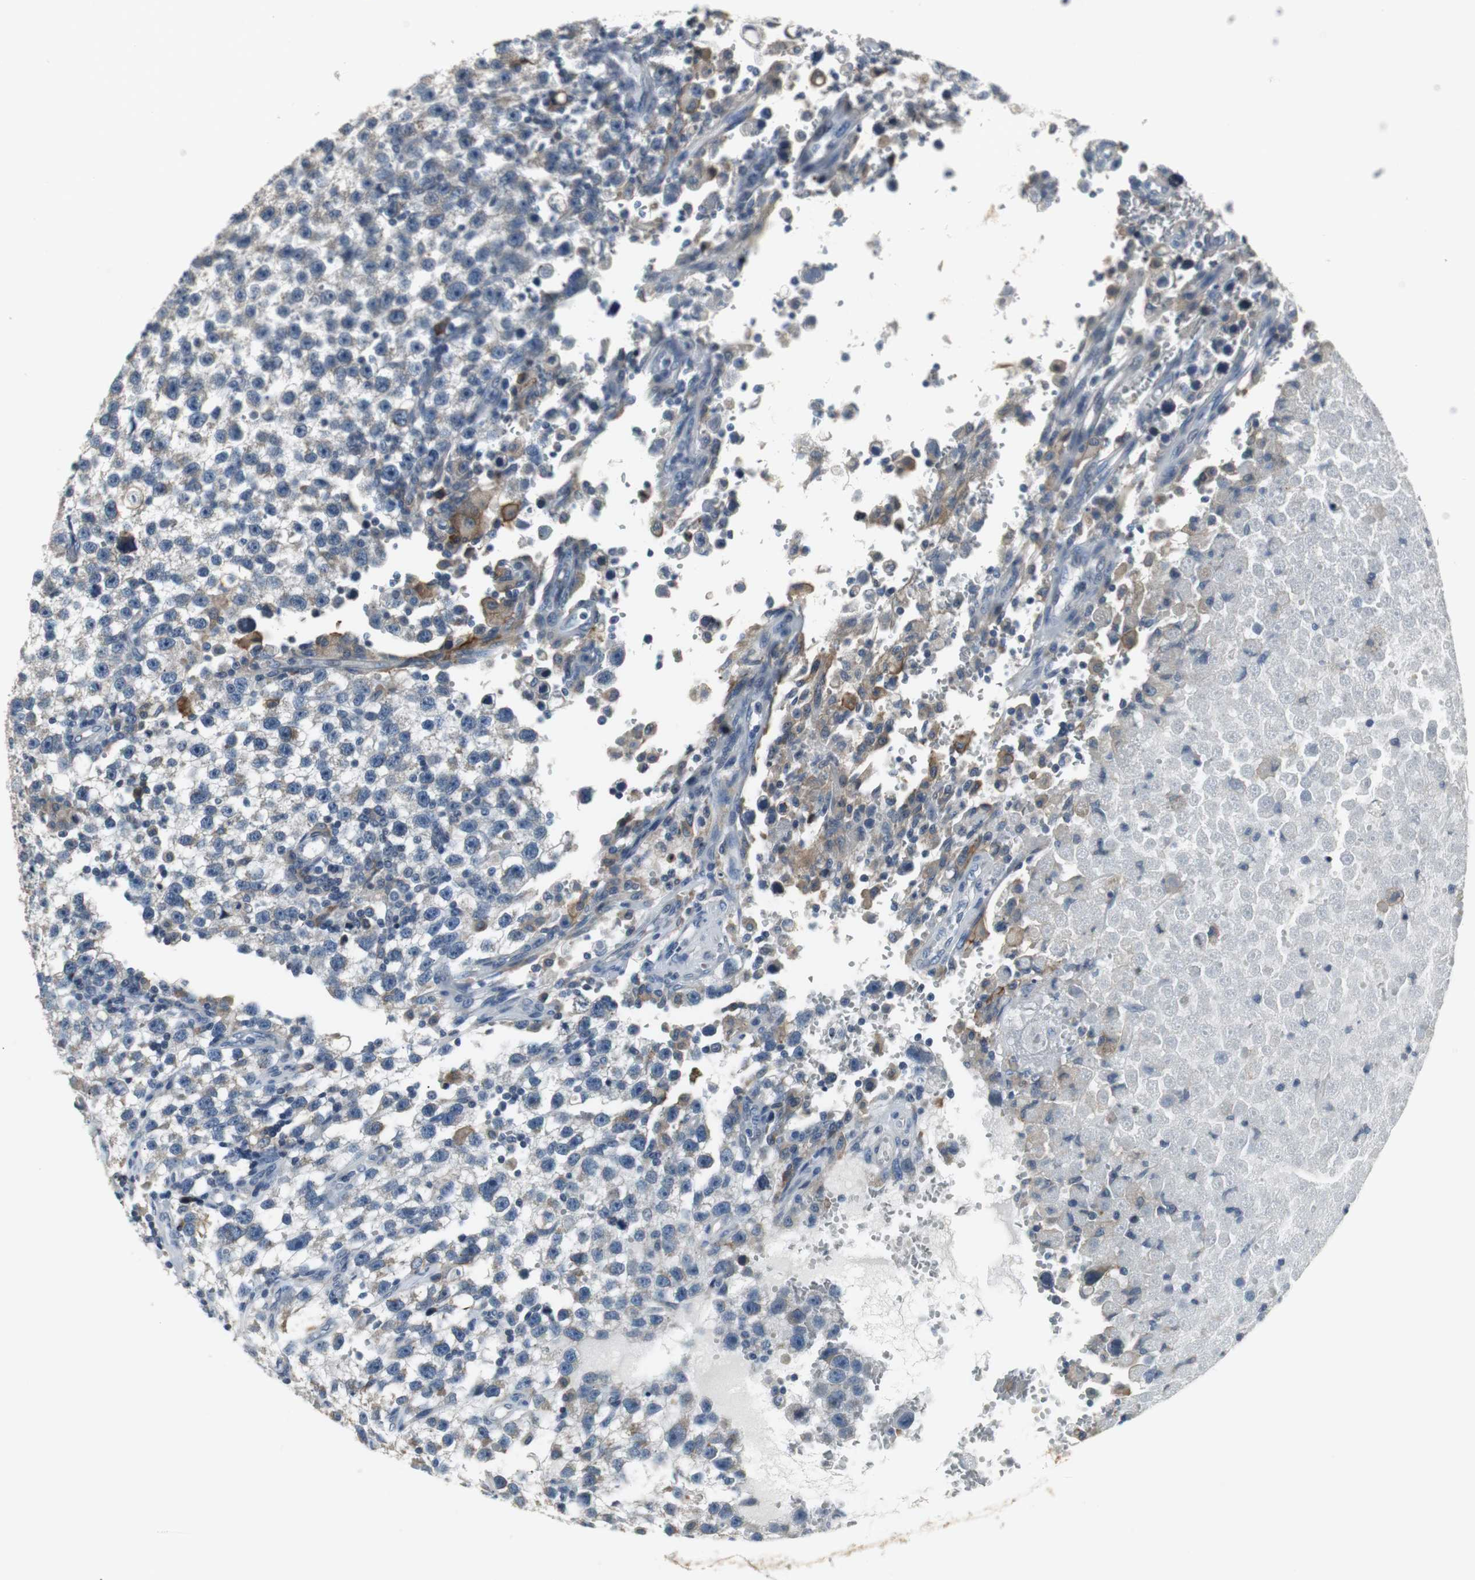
{"staining": {"intensity": "weak", "quantity": "25%-75%", "location": "cytoplasmic/membranous"}, "tissue": "testis cancer", "cell_type": "Tumor cells", "image_type": "cancer", "snomed": [{"axis": "morphology", "description": "Seminoma, NOS"}, {"axis": "topography", "description": "Testis"}], "caption": "Protein analysis of testis seminoma tissue shows weak cytoplasmic/membranous expression in approximately 25%-75% of tumor cells.", "gene": "SLC2A5", "patient": {"sex": "male", "age": 33}}